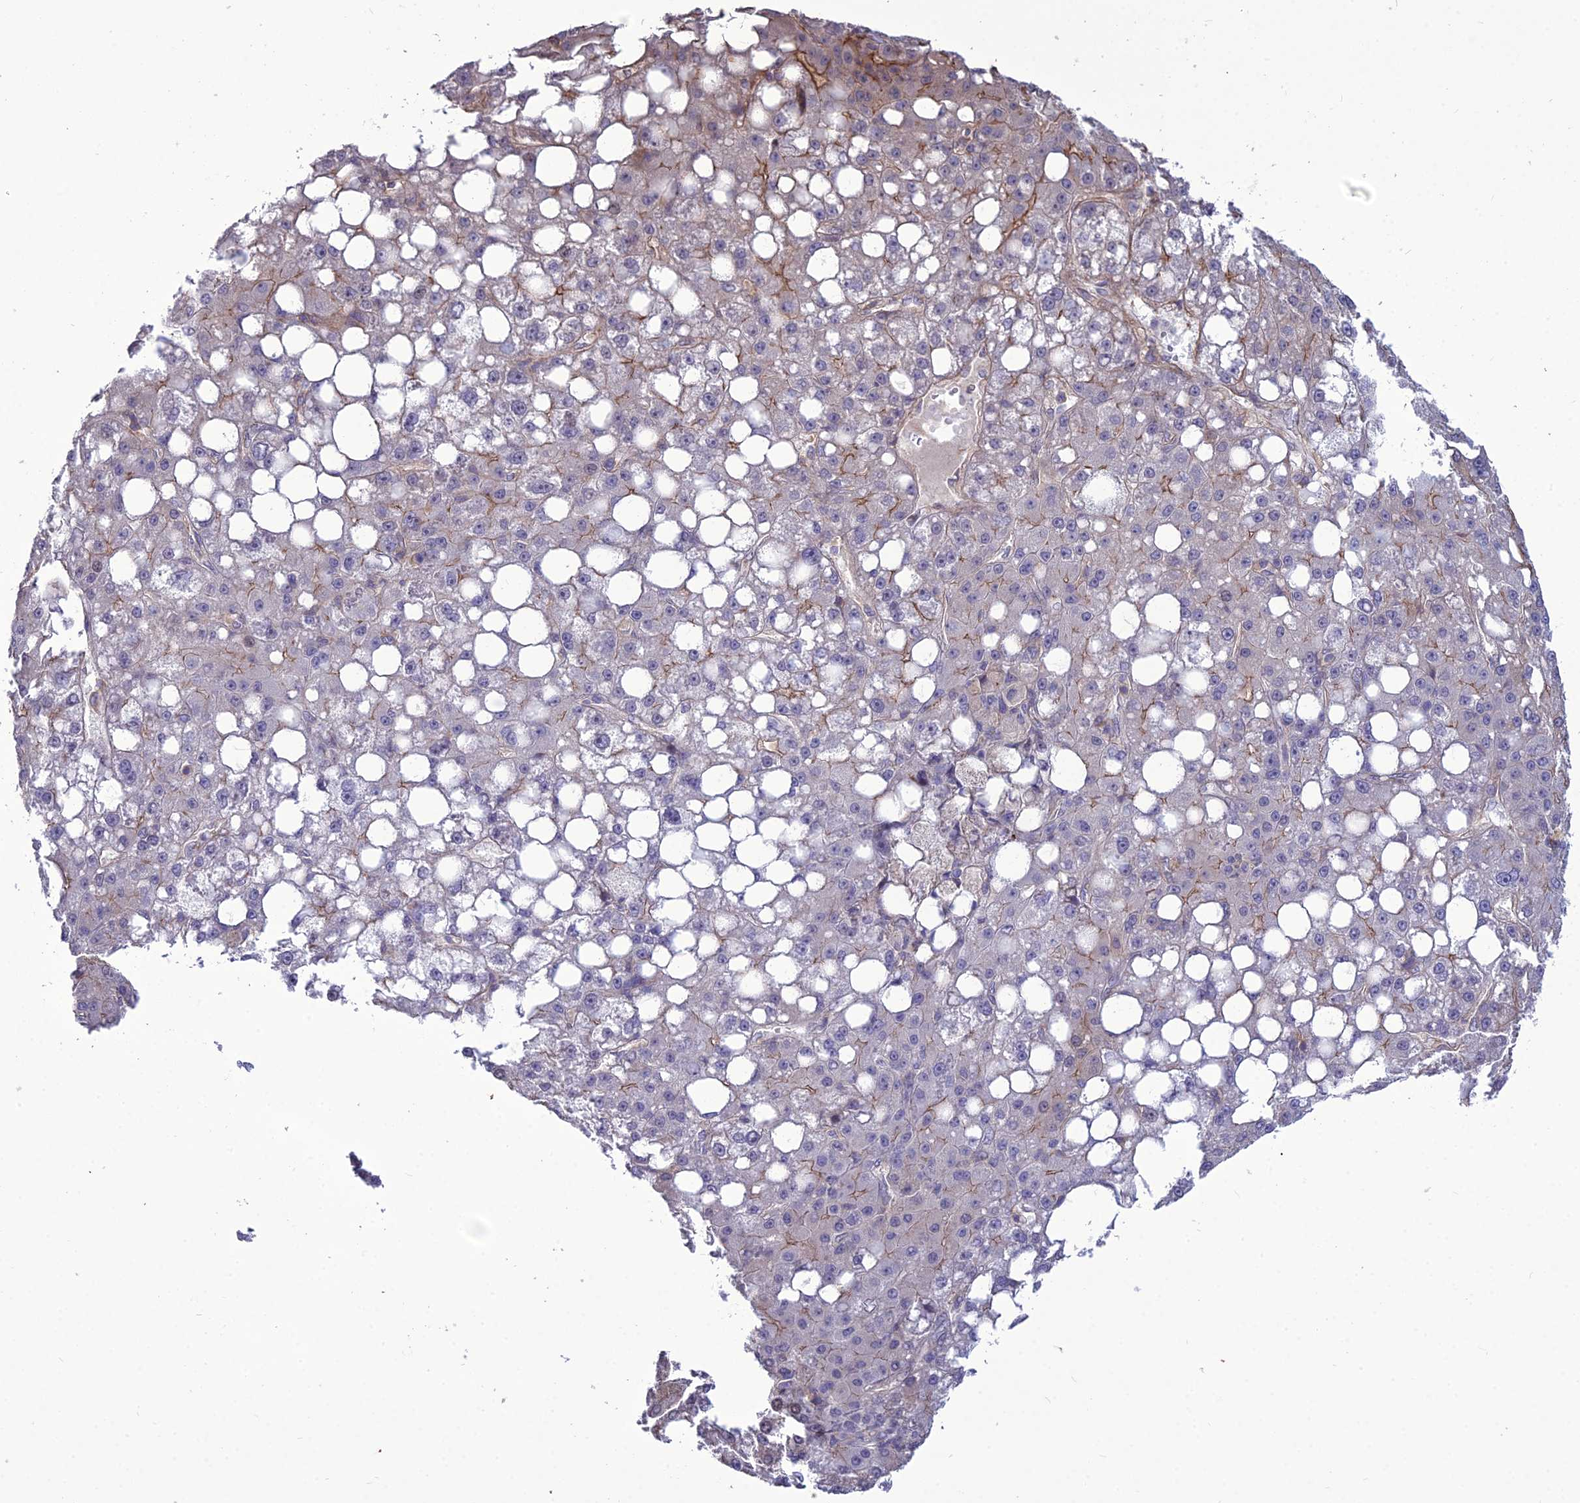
{"staining": {"intensity": "moderate", "quantity": "<25%", "location": "cytoplasmic/membranous"}, "tissue": "liver cancer", "cell_type": "Tumor cells", "image_type": "cancer", "snomed": [{"axis": "morphology", "description": "Carcinoma, Hepatocellular, NOS"}, {"axis": "topography", "description": "Liver"}], "caption": "Liver hepatocellular carcinoma stained with DAB IHC shows low levels of moderate cytoplasmic/membranous expression in about <25% of tumor cells.", "gene": "TSPYL2", "patient": {"sex": "male", "age": 67}}